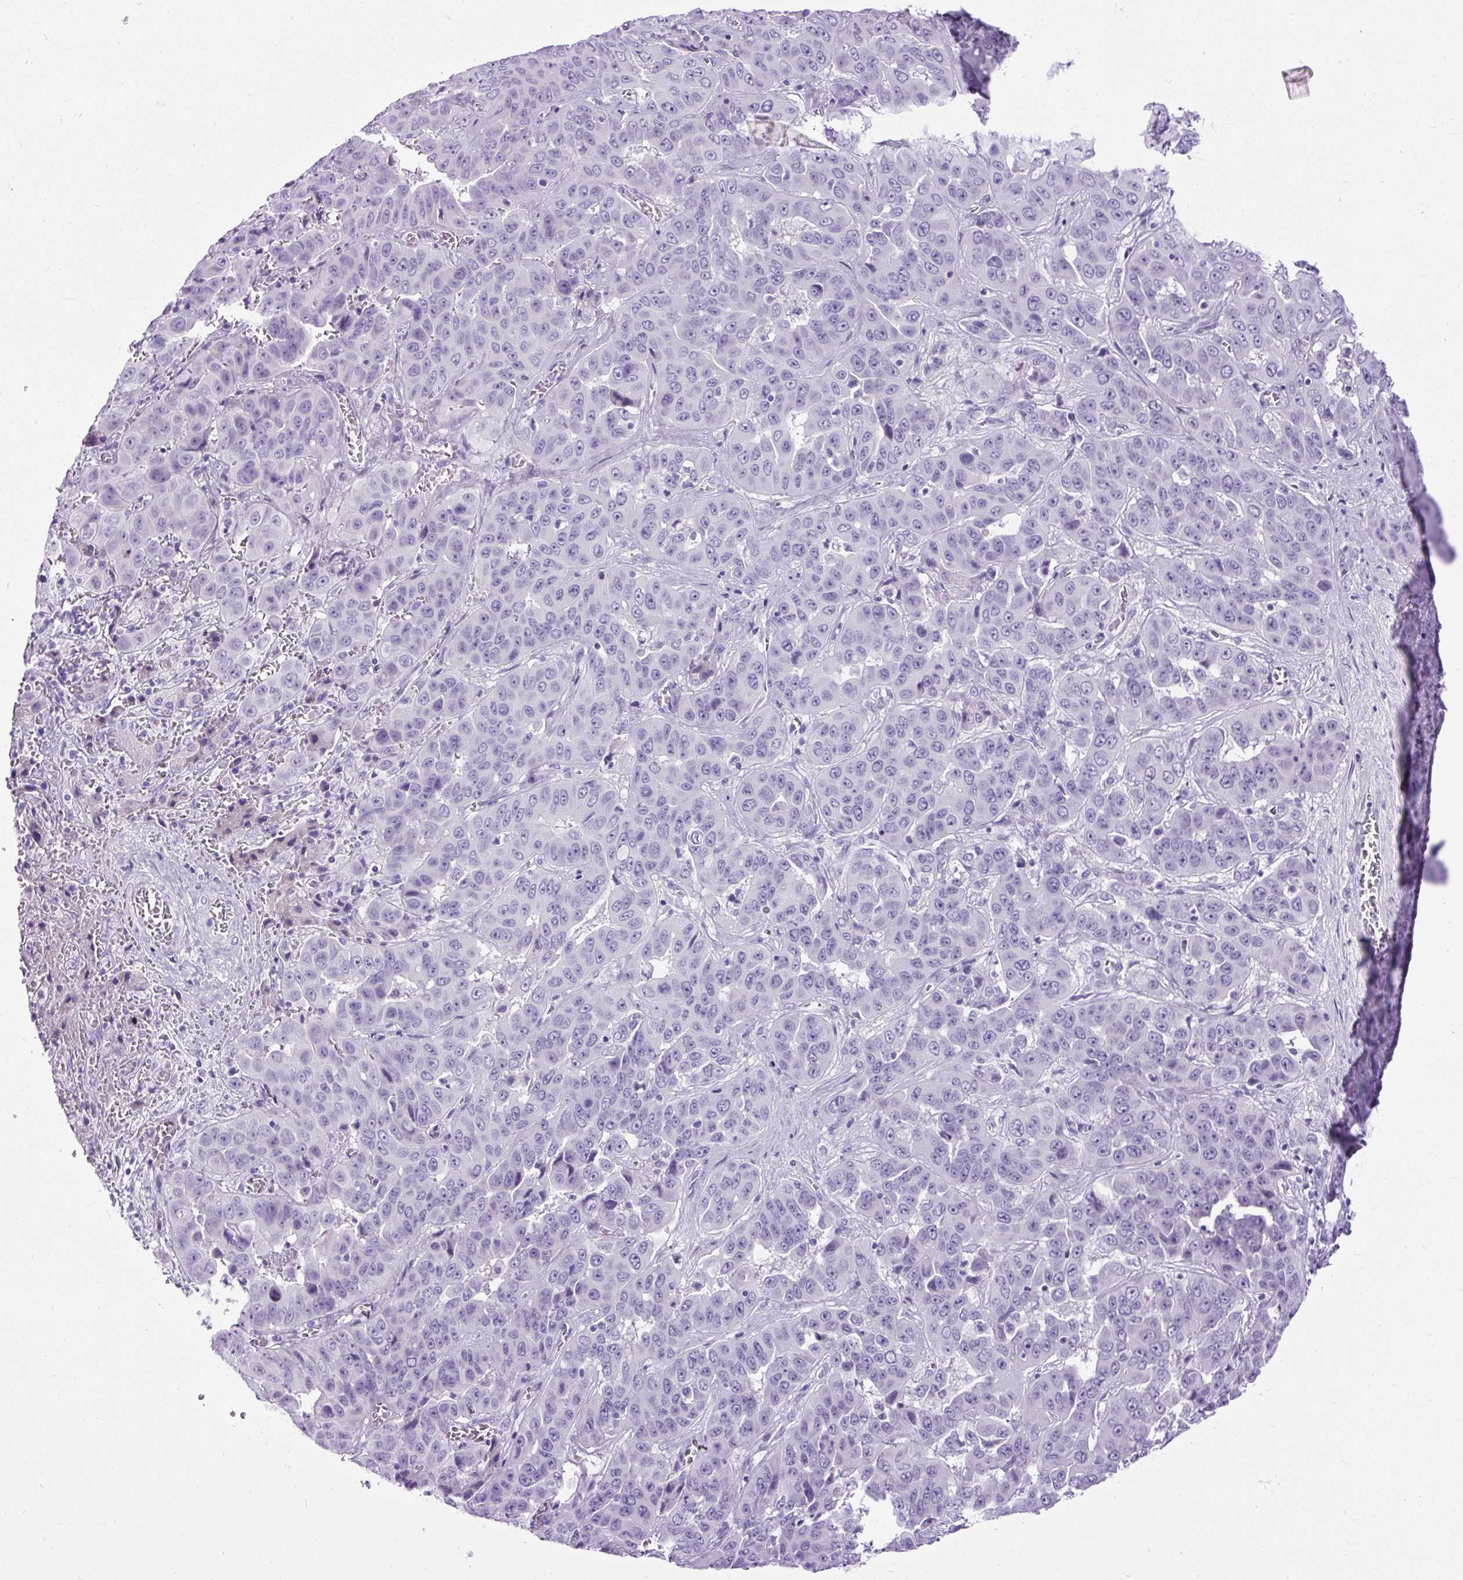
{"staining": {"intensity": "negative", "quantity": "none", "location": "none"}, "tissue": "liver cancer", "cell_type": "Tumor cells", "image_type": "cancer", "snomed": [{"axis": "morphology", "description": "Cholangiocarcinoma"}, {"axis": "topography", "description": "Liver"}], "caption": "This is an IHC image of human cholangiocarcinoma (liver). There is no expression in tumor cells.", "gene": "UPP1", "patient": {"sex": "female", "age": 52}}